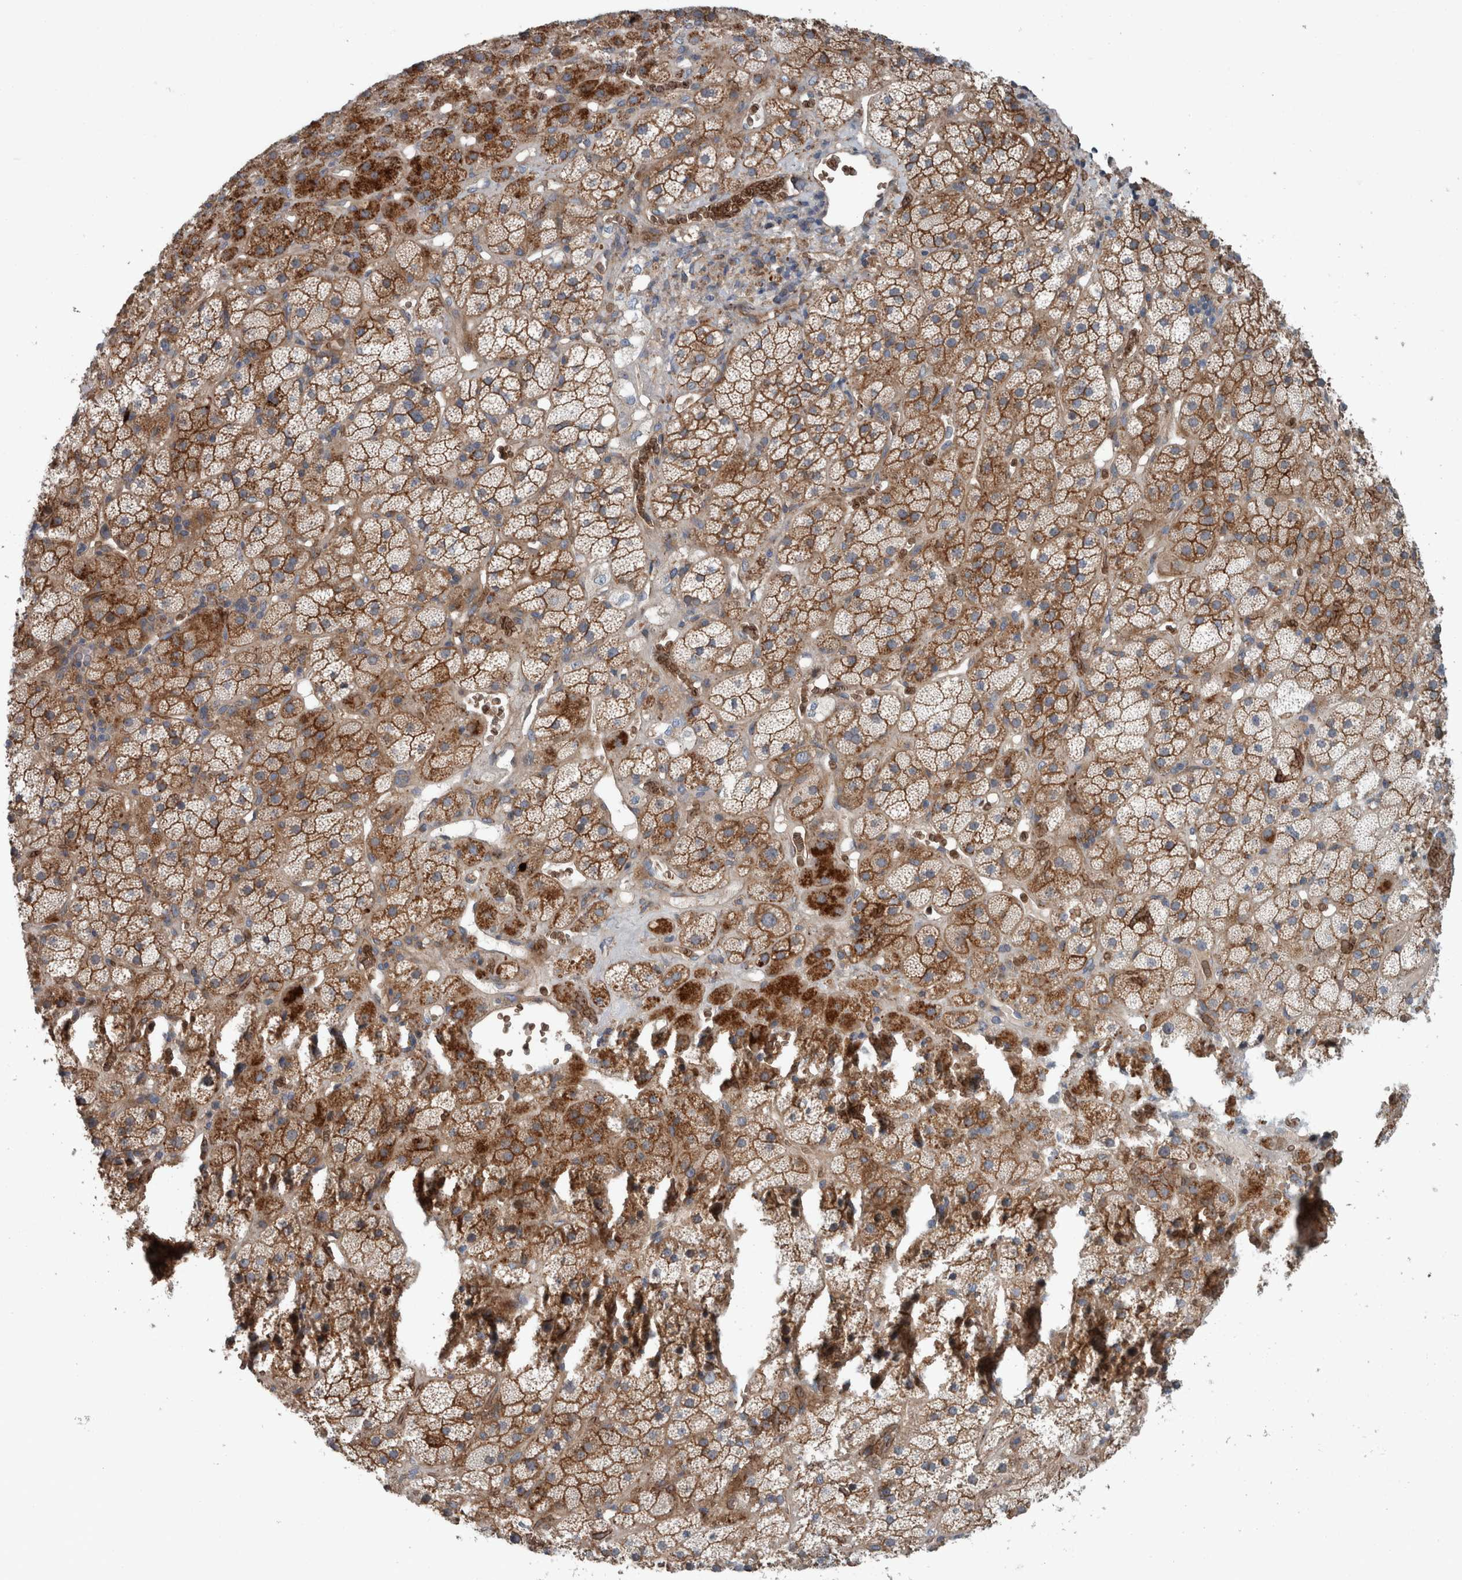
{"staining": {"intensity": "strong", "quantity": ">75%", "location": "cytoplasmic/membranous"}, "tissue": "adrenal gland", "cell_type": "Glandular cells", "image_type": "normal", "snomed": [{"axis": "morphology", "description": "Normal tissue, NOS"}, {"axis": "topography", "description": "Adrenal gland"}], "caption": "Immunohistochemistry micrograph of unremarkable adrenal gland: human adrenal gland stained using immunohistochemistry (IHC) displays high levels of strong protein expression localized specifically in the cytoplasmic/membranous of glandular cells, appearing as a cytoplasmic/membranous brown color.", "gene": "GLT8D2", "patient": {"sex": "male", "age": 57}}